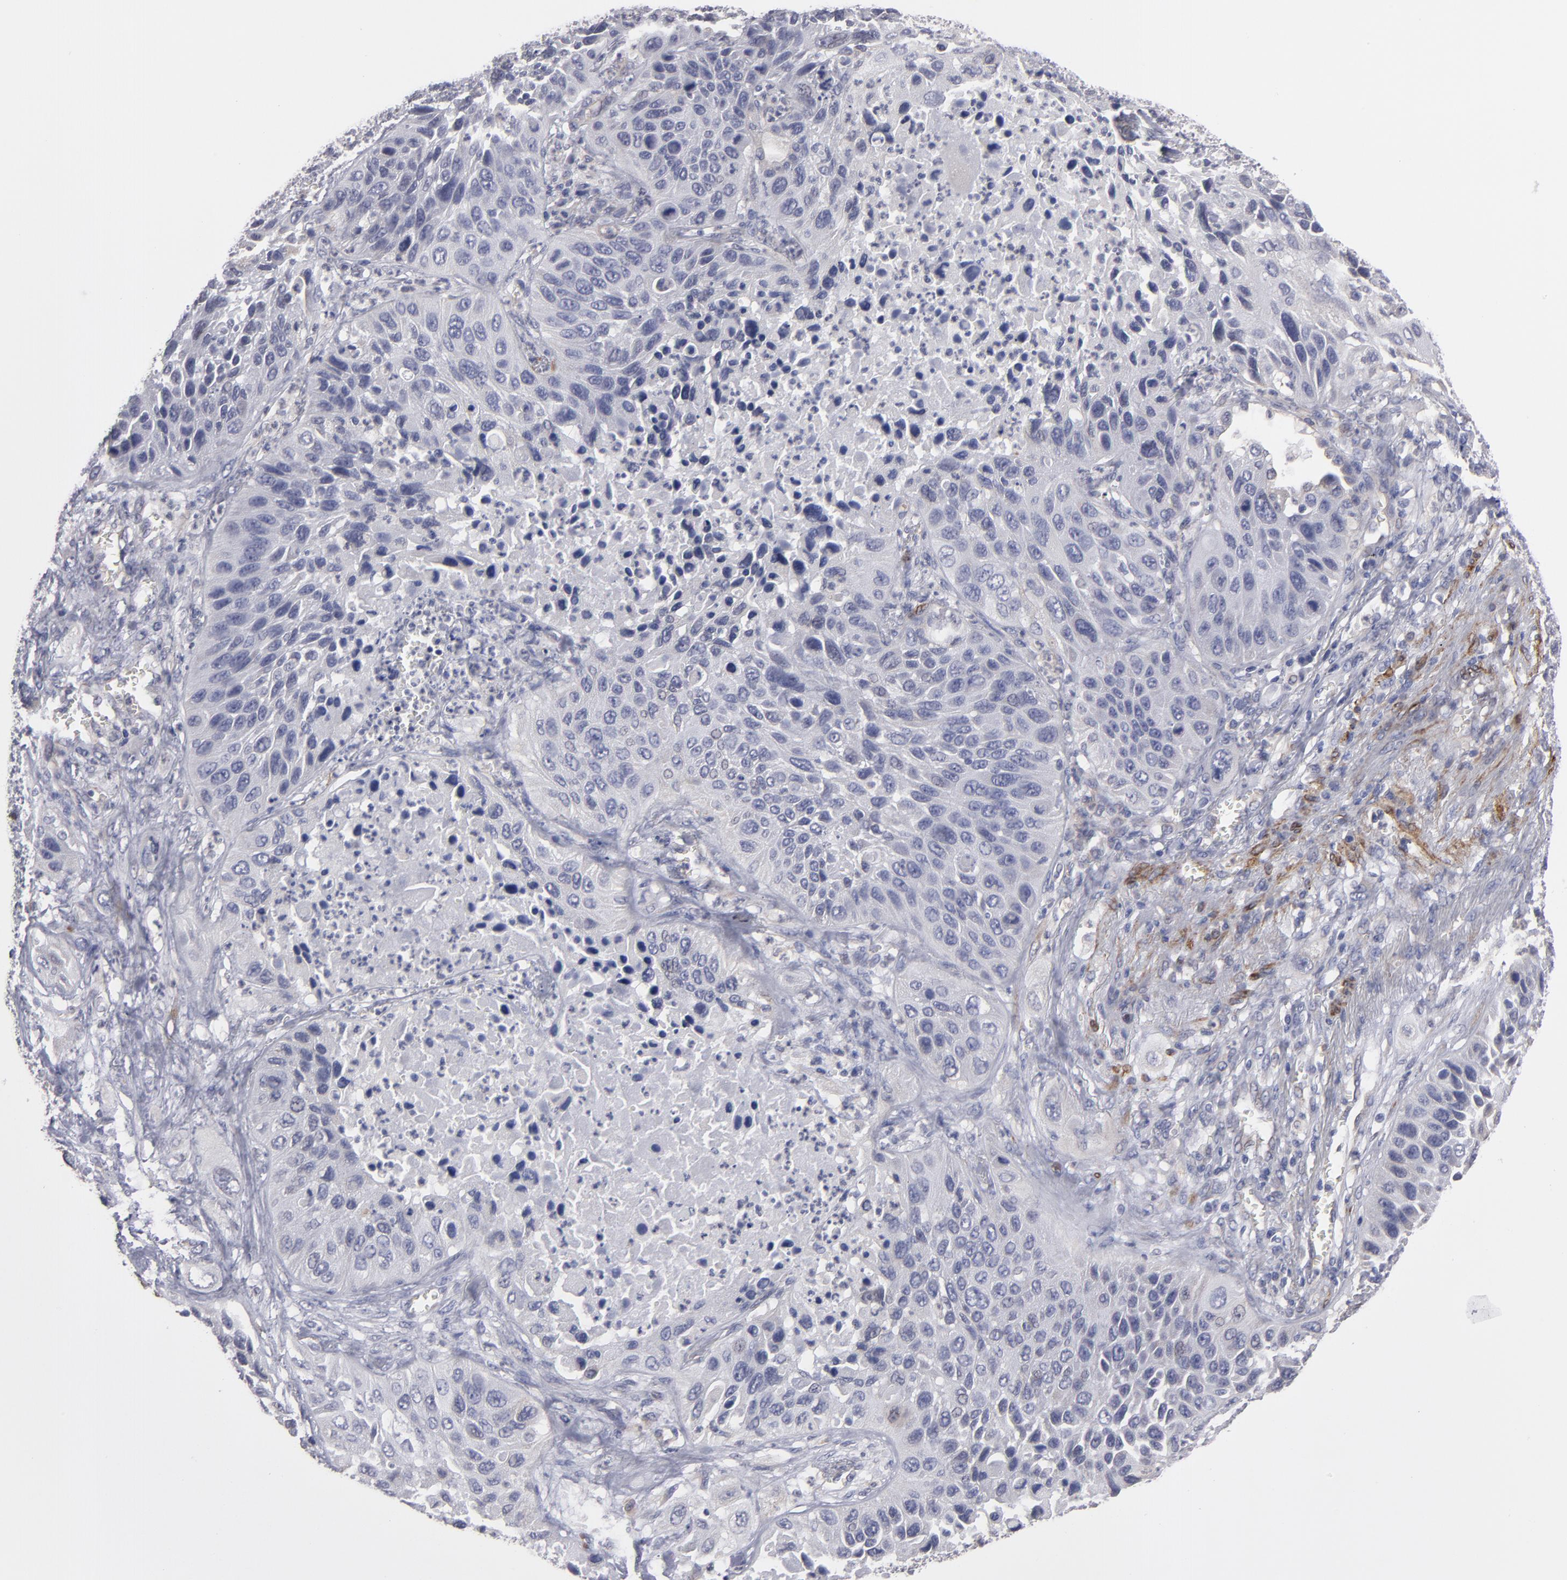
{"staining": {"intensity": "weak", "quantity": "<25%", "location": "cytoplasmic/membranous"}, "tissue": "lung cancer", "cell_type": "Tumor cells", "image_type": "cancer", "snomed": [{"axis": "morphology", "description": "Squamous cell carcinoma, NOS"}, {"axis": "topography", "description": "Lung"}], "caption": "High magnification brightfield microscopy of lung cancer stained with DAB (3,3'-diaminobenzidine) (brown) and counterstained with hematoxylin (blue): tumor cells show no significant staining.", "gene": "SLMAP", "patient": {"sex": "female", "age": 76}}